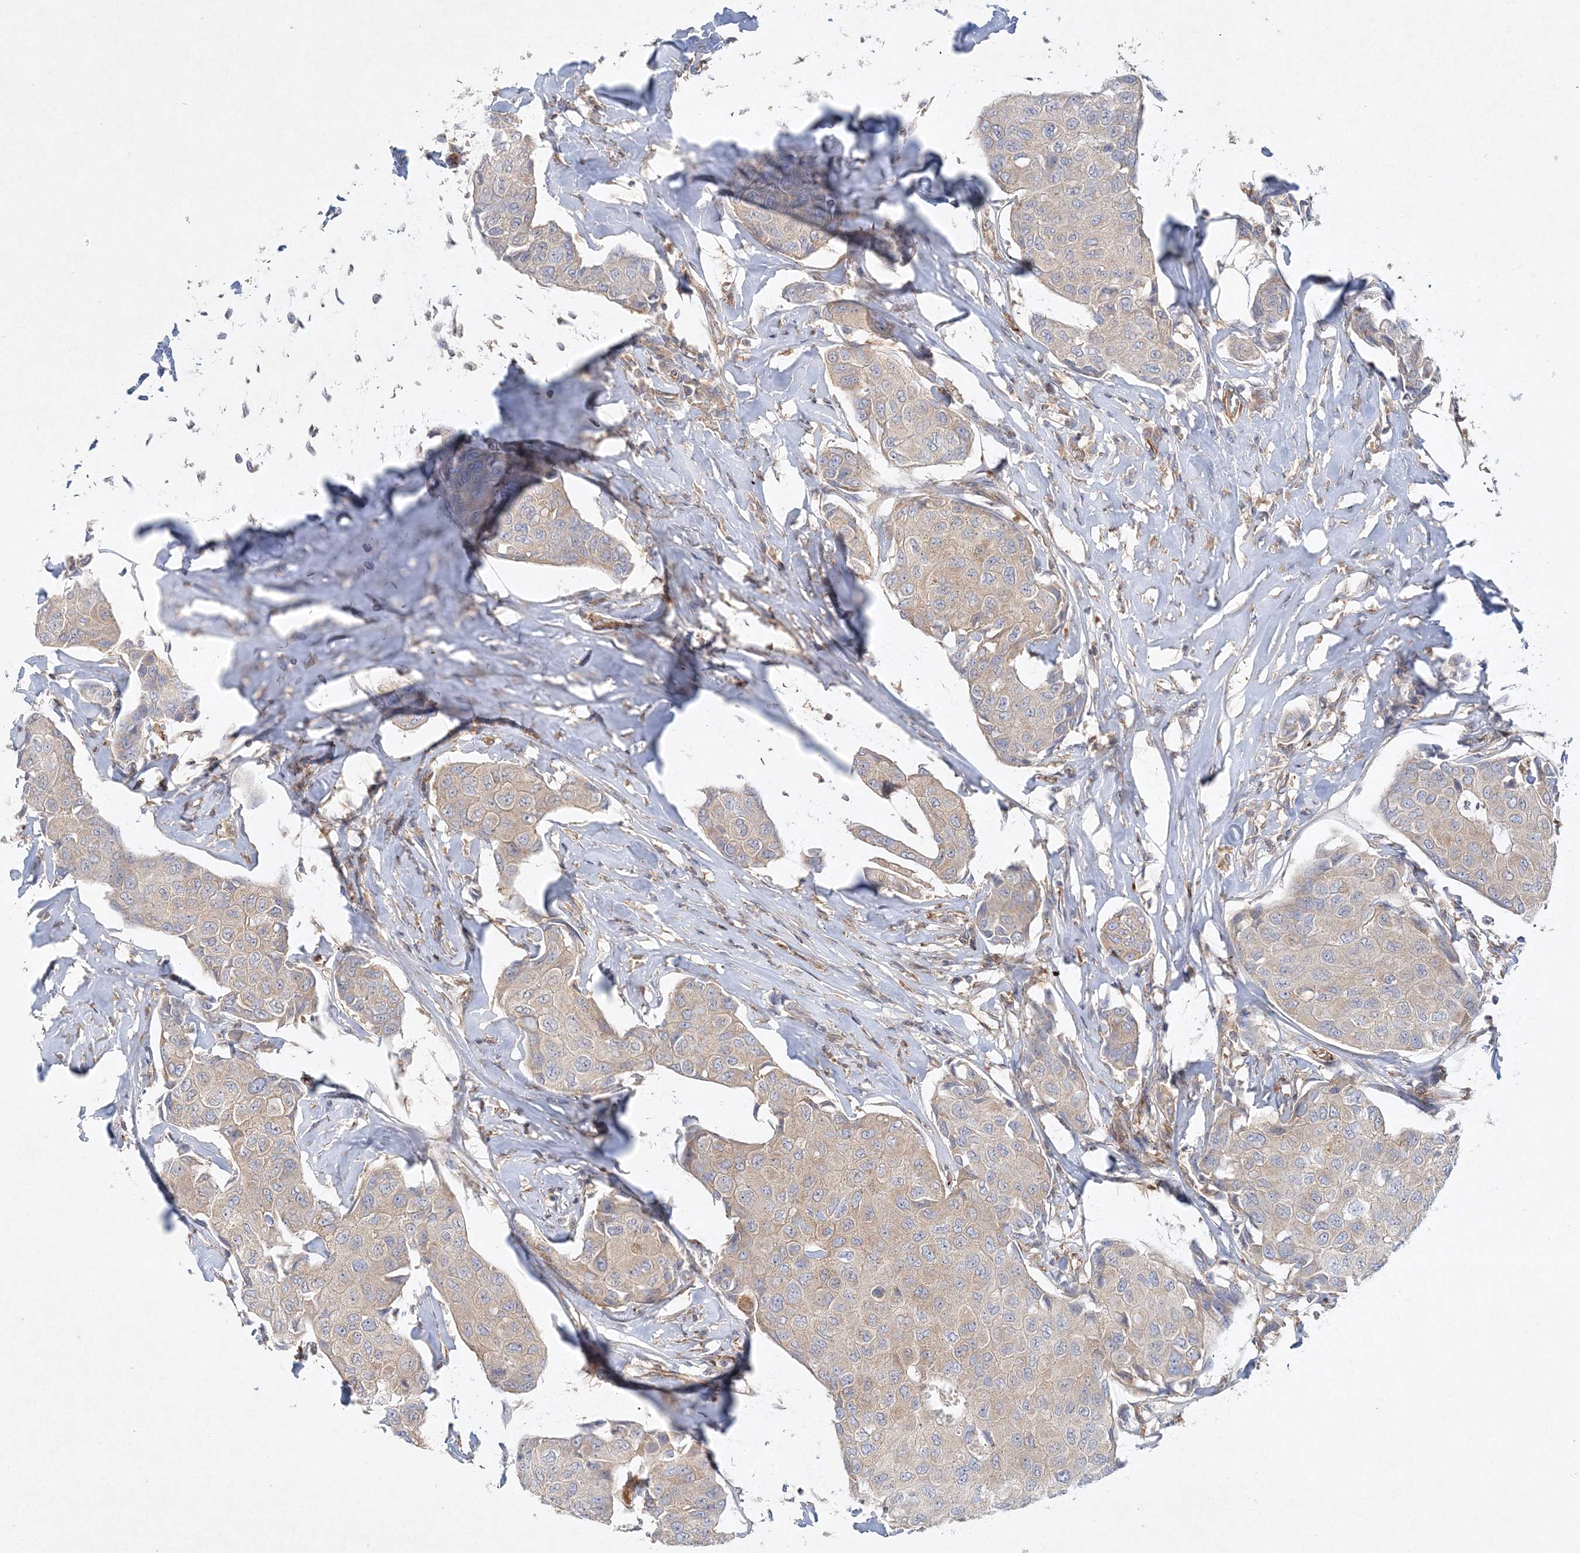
{"staining": {"intensity": "weak", "quantity": "<25%", "location": "cytoplasmic/membranous"}, "tissue": "breast cancer", "cell_type": "Tumor cells", "image_type": "cancer", "snomed": [{"axis": "morphology", "description": "Duct carcinoma"}, {"axis": "topography", "description": "Breast"}], "caption": "There is no significant staining in tumor cells of breast cancer.", "gene": "WDR37", "patient": {"sex": "female", "age": 80}}